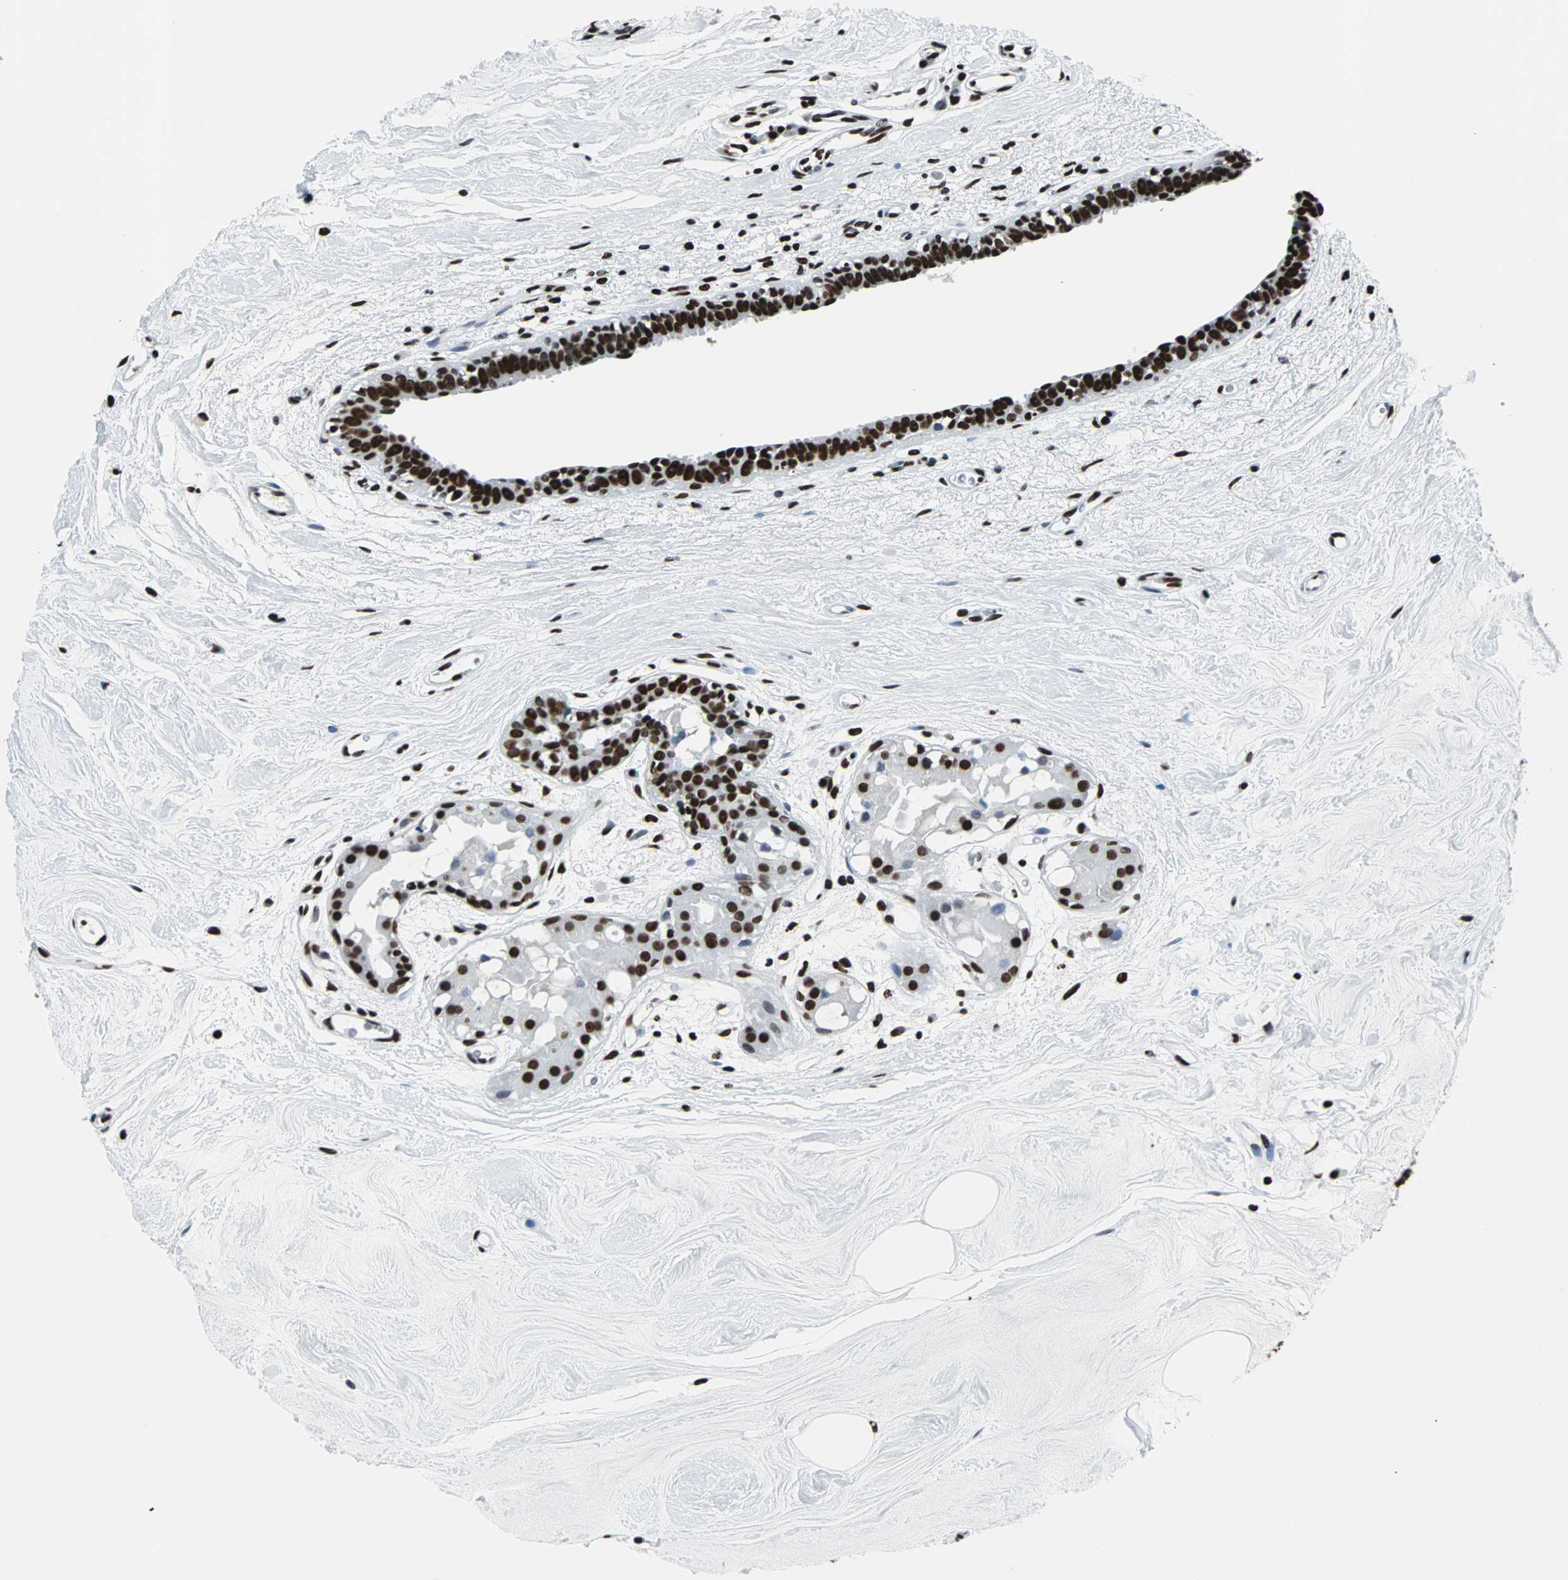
{"staining": {"intensity": "strong", "quantity": ">75%", "location": "nuclear"}, "tissue": "breast cancer", "cell_type": "Tumor cells", "image_type": "cancer", "snomed": [{"axis": "morphology", "description": "Duct carcinoma"}, {"axis": "topography", "description": "Breast"}], "caption": "Tumor cells demonstrate high levels of strong nuclear positivity in approximately >75% of cells in human invasive ductal carcinoma (breast).", "gene": "FUBP1", "patient": {"sex": "female", "age": 40}}